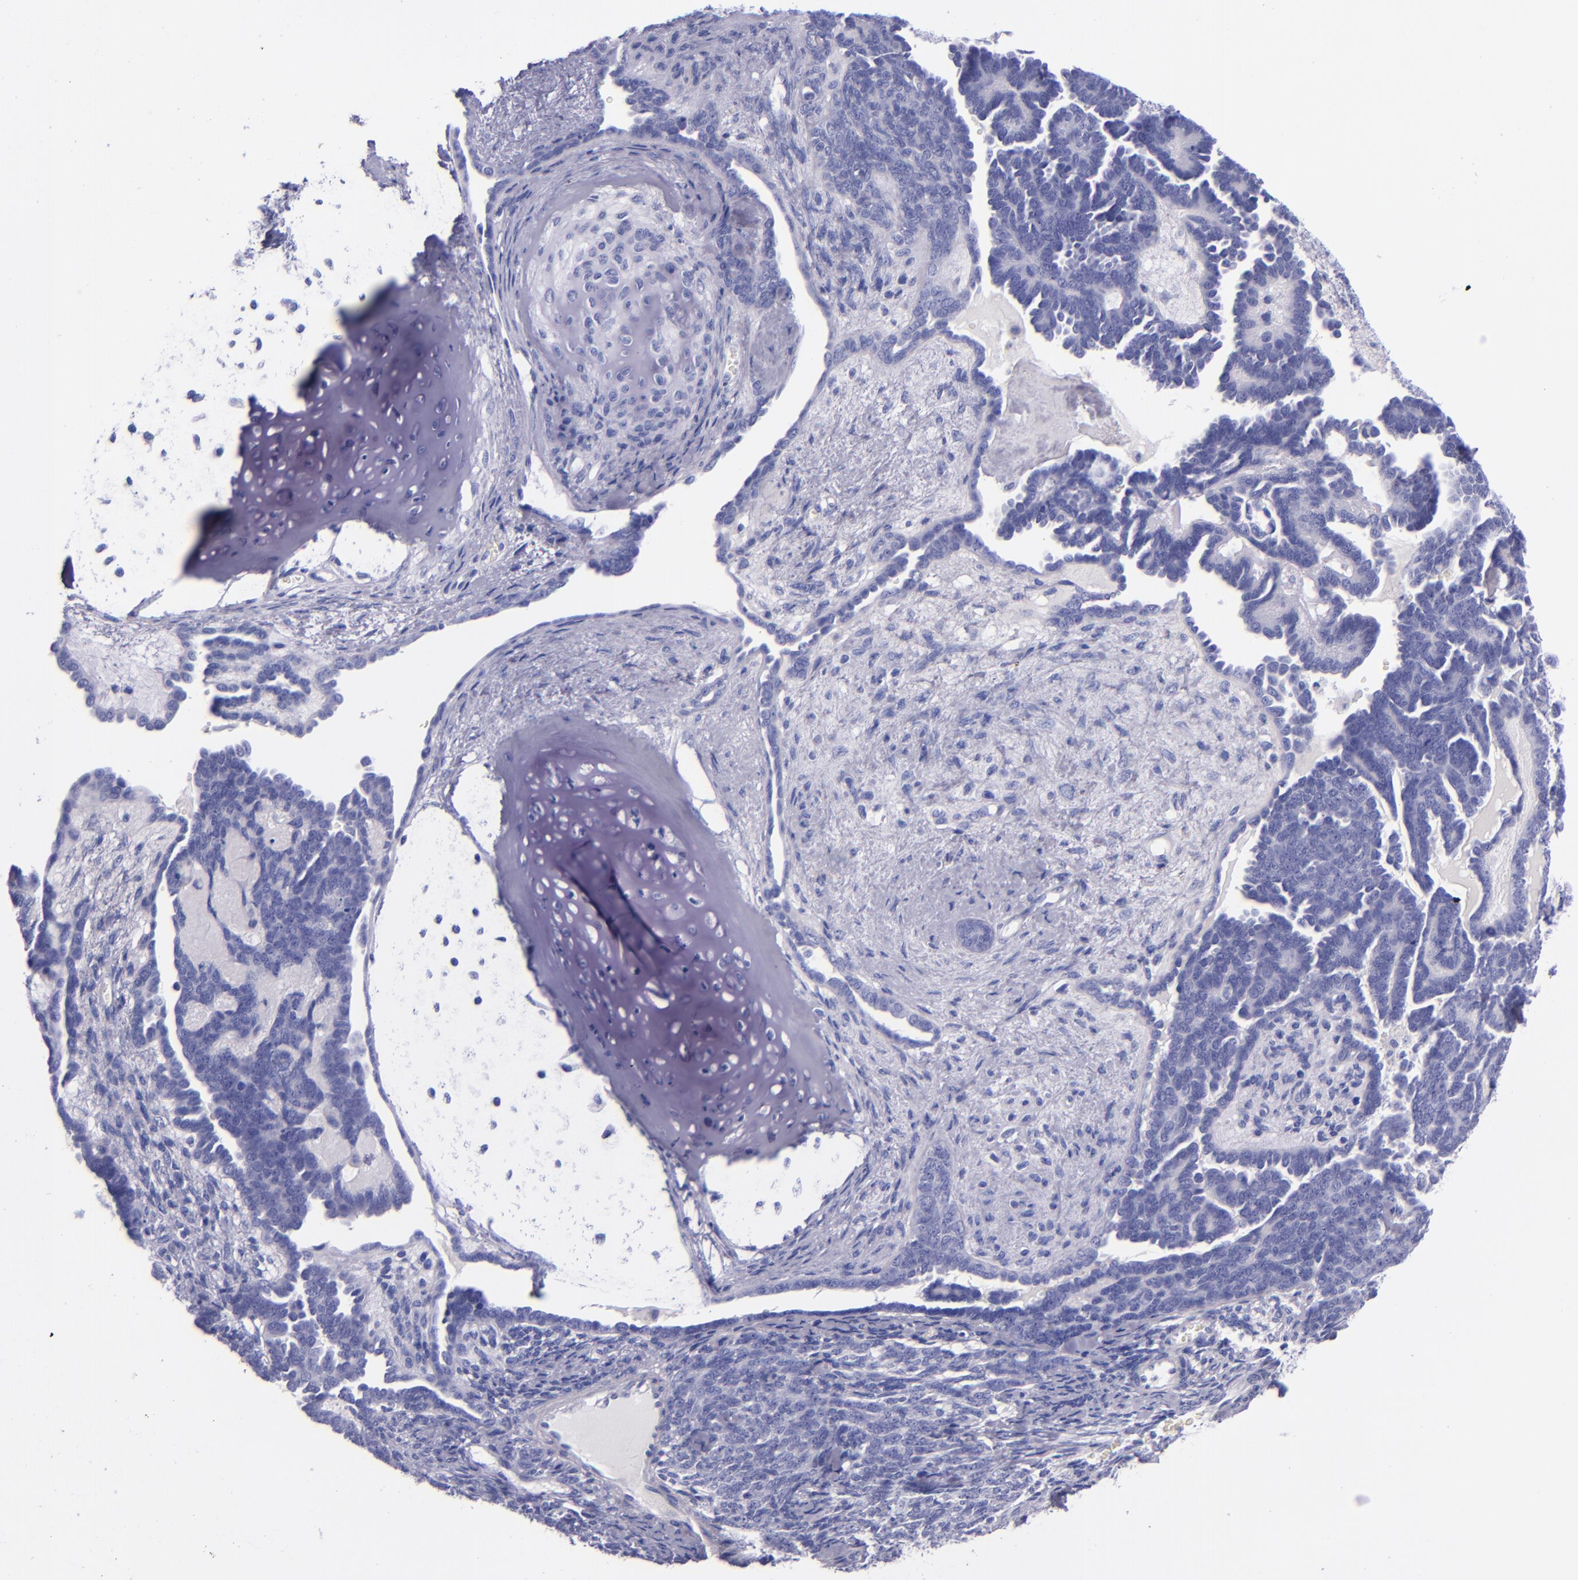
{"staining": {"intensity": "negative", "quantity": "none", "location": "none"}, "tissue": "endometrial cancer", "cell_type": "Tumor cells", "image_type": "cancer", "snomed": [{"axis": "morphology", "description": "Neoplasm, malignant, NOS"}, {"axis": "topography", "description": "Endometrium"}], "caption": "The histopathology image reveals no staining of tumor cells in neoplasm (malignant) (endometrial).", "gene": "LAG3", "patient": {"sex": "female", "age": 74}}